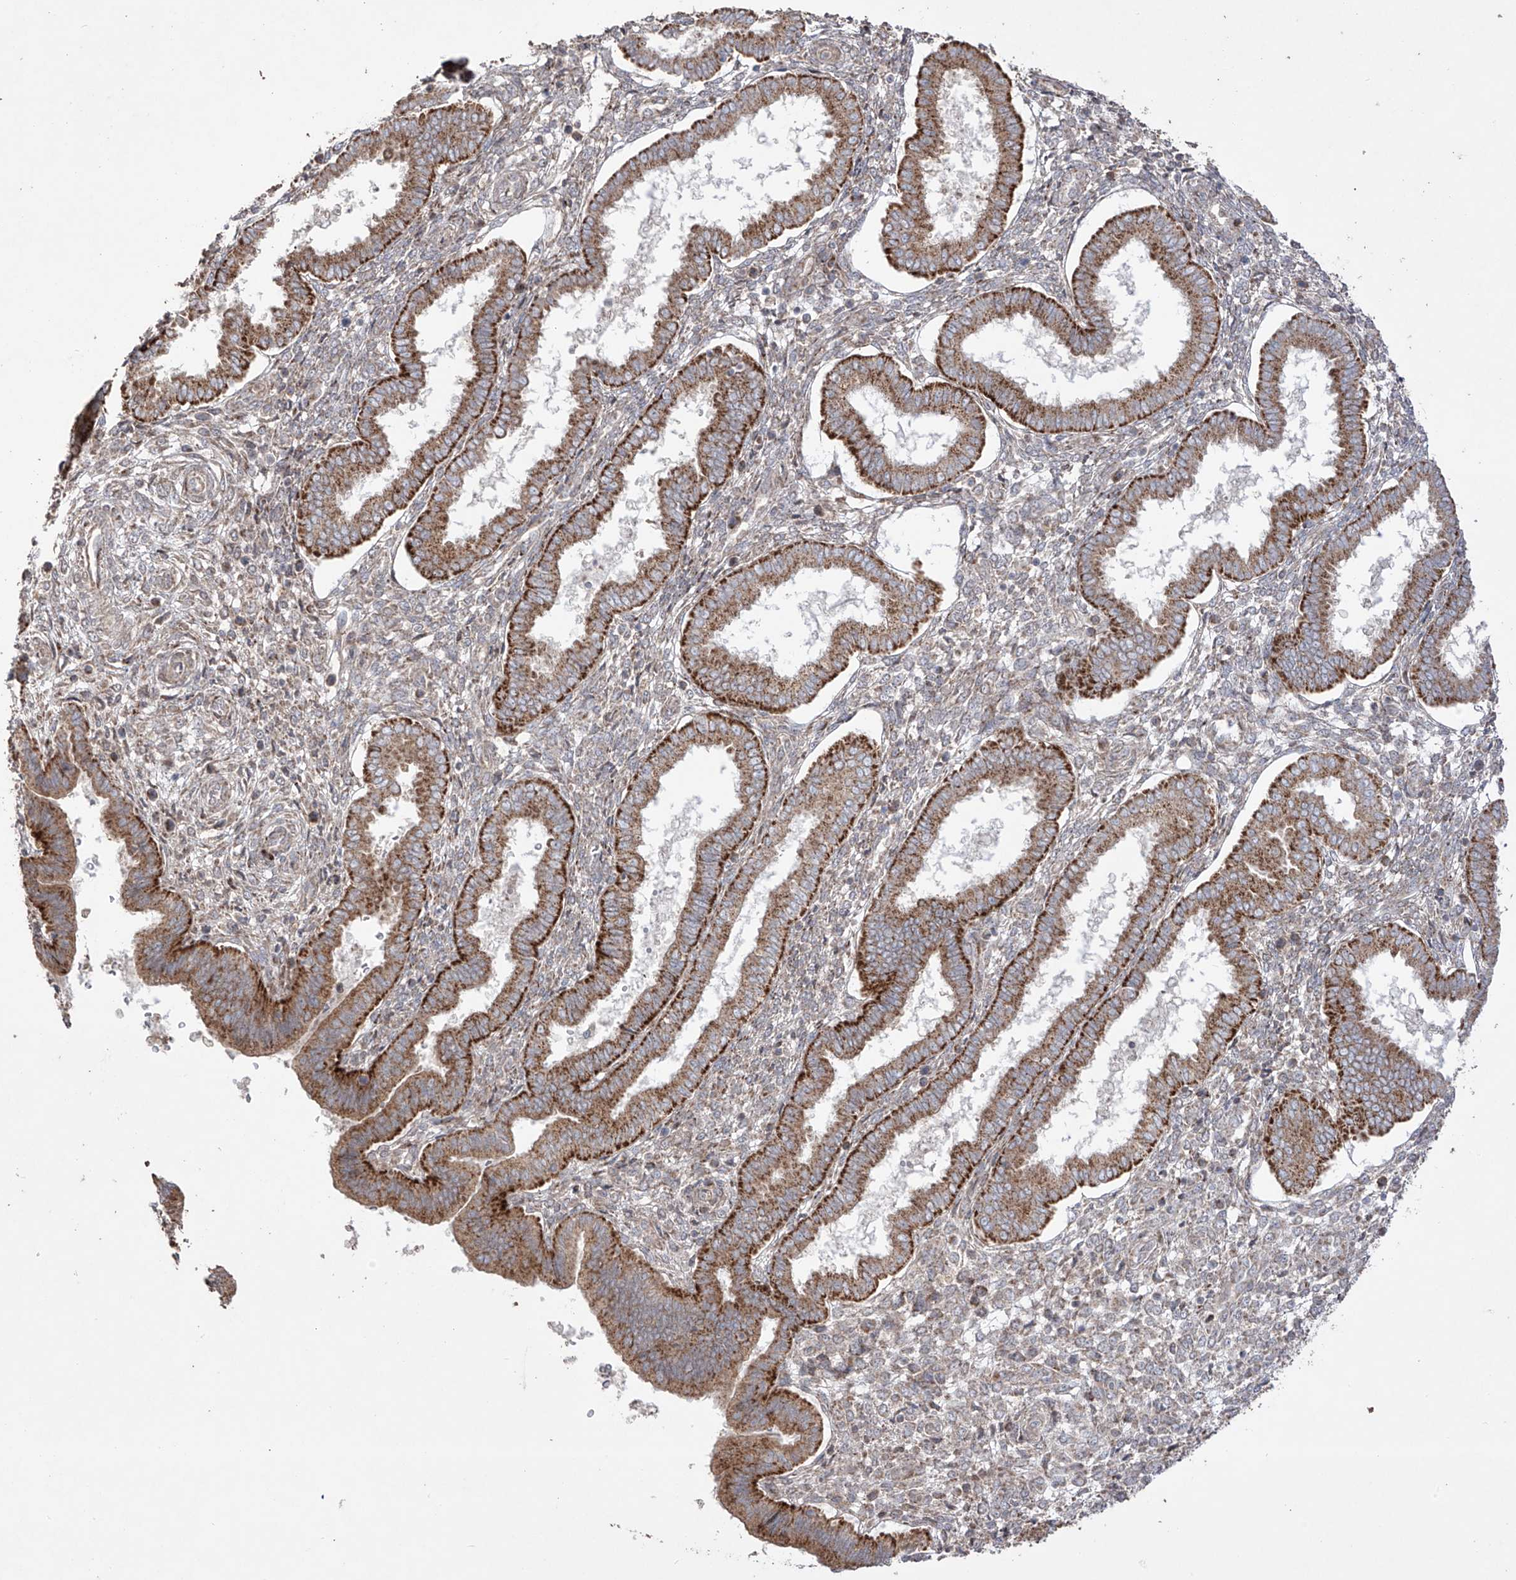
{"staining": {"intensity": "negative", "quantity": "none", "location": "none"}, "tissue": "endometrium", "cell_type": "Cells in endometrial stroma", "image_type": "normal", "snomed": [{"axis": "morphology", "description": "Normal tissue, NOS"}, {"axis": "topography", "description": "Endometrium"}], "caption": "Immunohistochemical staining of benign human endometrium displays no significant staining in cells in endometrial stroma. (Immunohistochemistry (ihc), brightfield microscopy, high magnification).", "gene": "YKT6", "patient": {"sex": "female", "age": 24}}